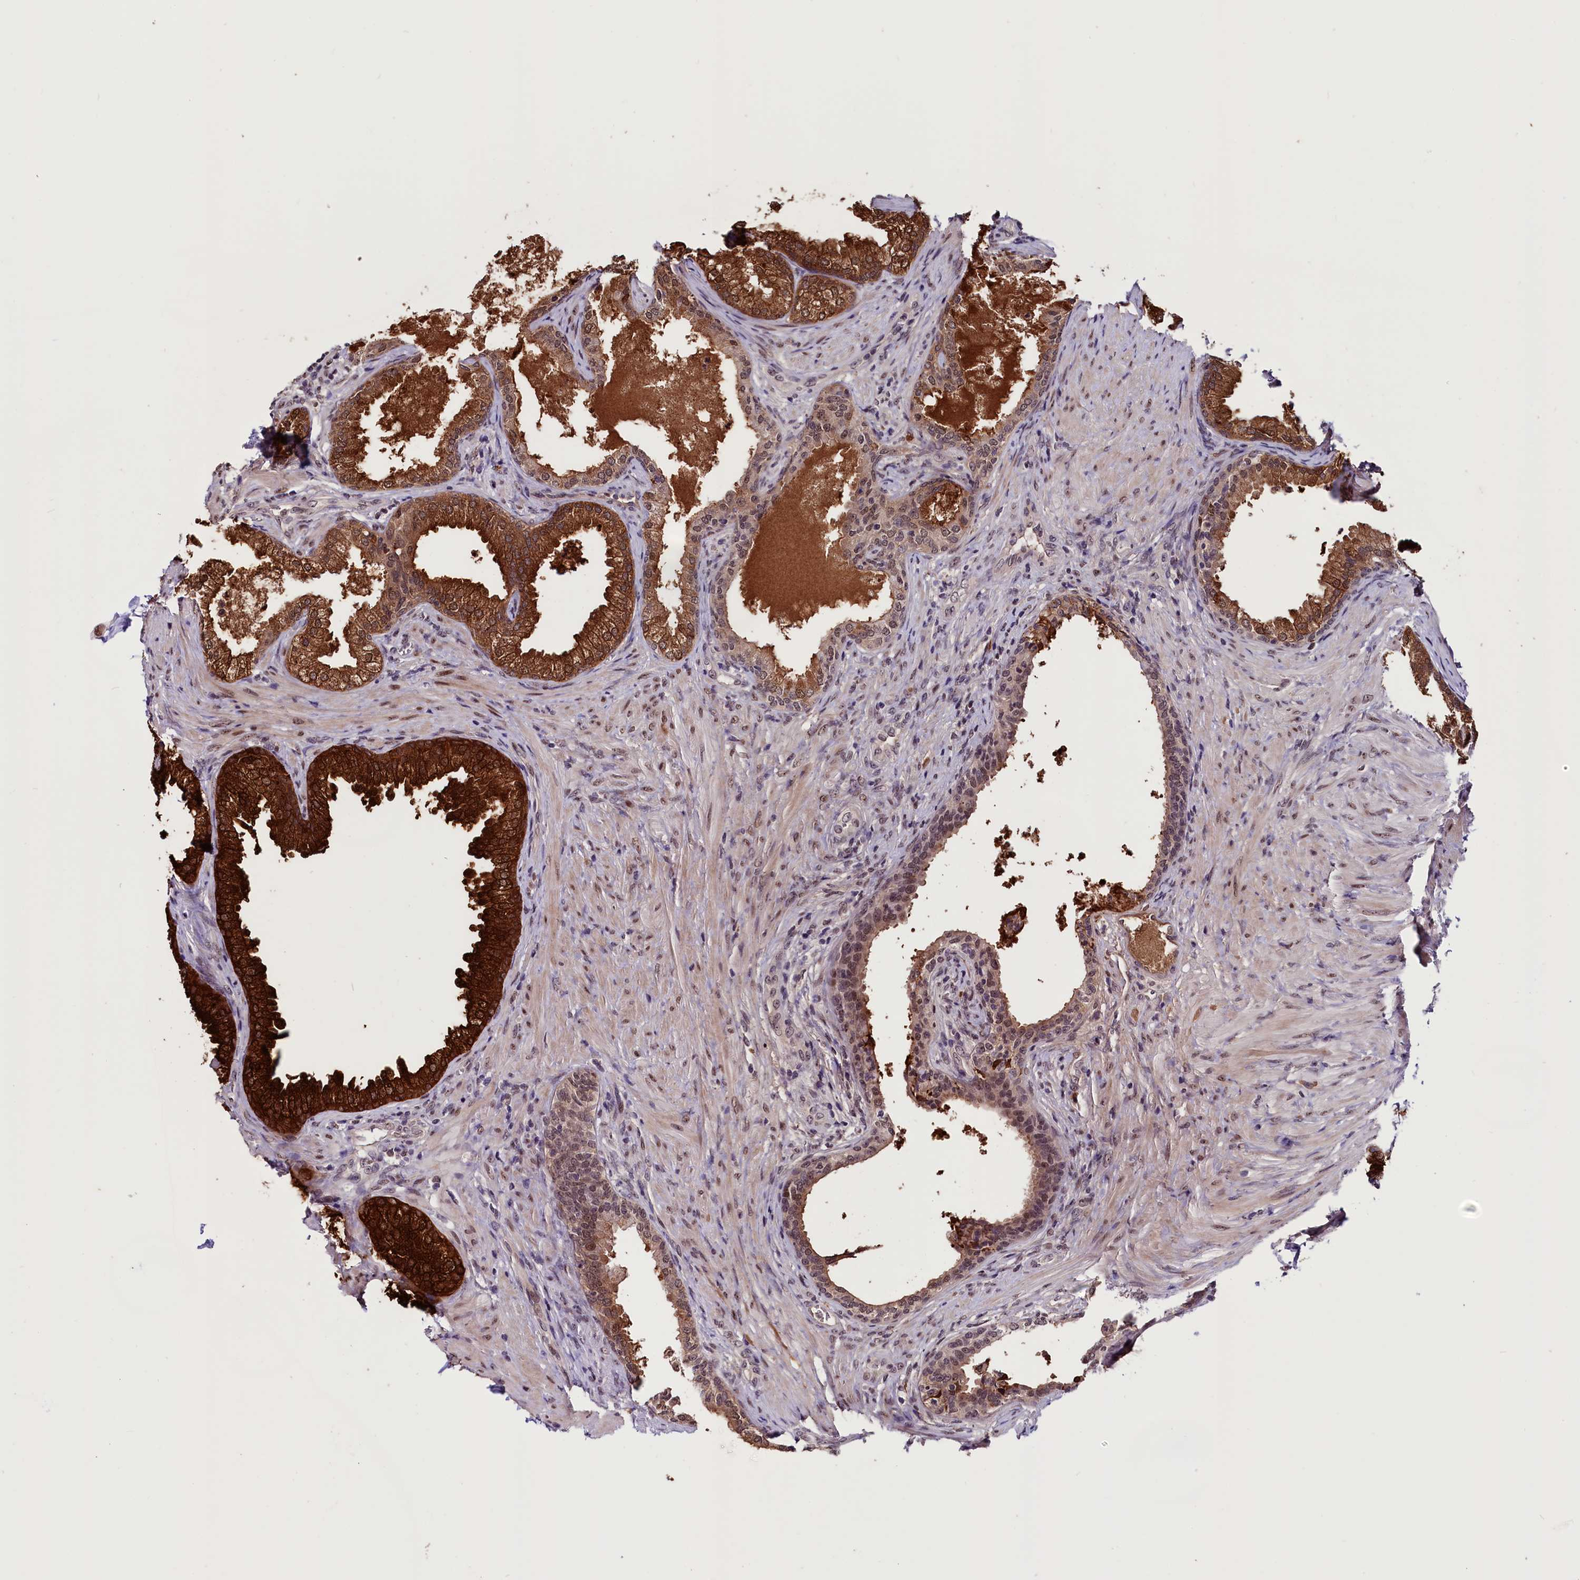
{"staining": {"intensity": "strong", "quantity": ">75%", "location": "cytoplasmic/membranous,nuclear"}, "tissue": "prostate", "cell_type": "Glandular cells", "image_type": "normal", "snomed": [{"axis": "morphology", "description": "Normal tissue, NOS"}, {"axis": "topography", "description": "Prostate"}], "caption": "Immunohistochemical staining of normal prostate exhibits >75% levels of strong cytoplasmic/membranous,nuclear protein staining in about >75% of glandular cells.", "gene": "RNMT", "patient": {"sex": "male", "age": 76}}